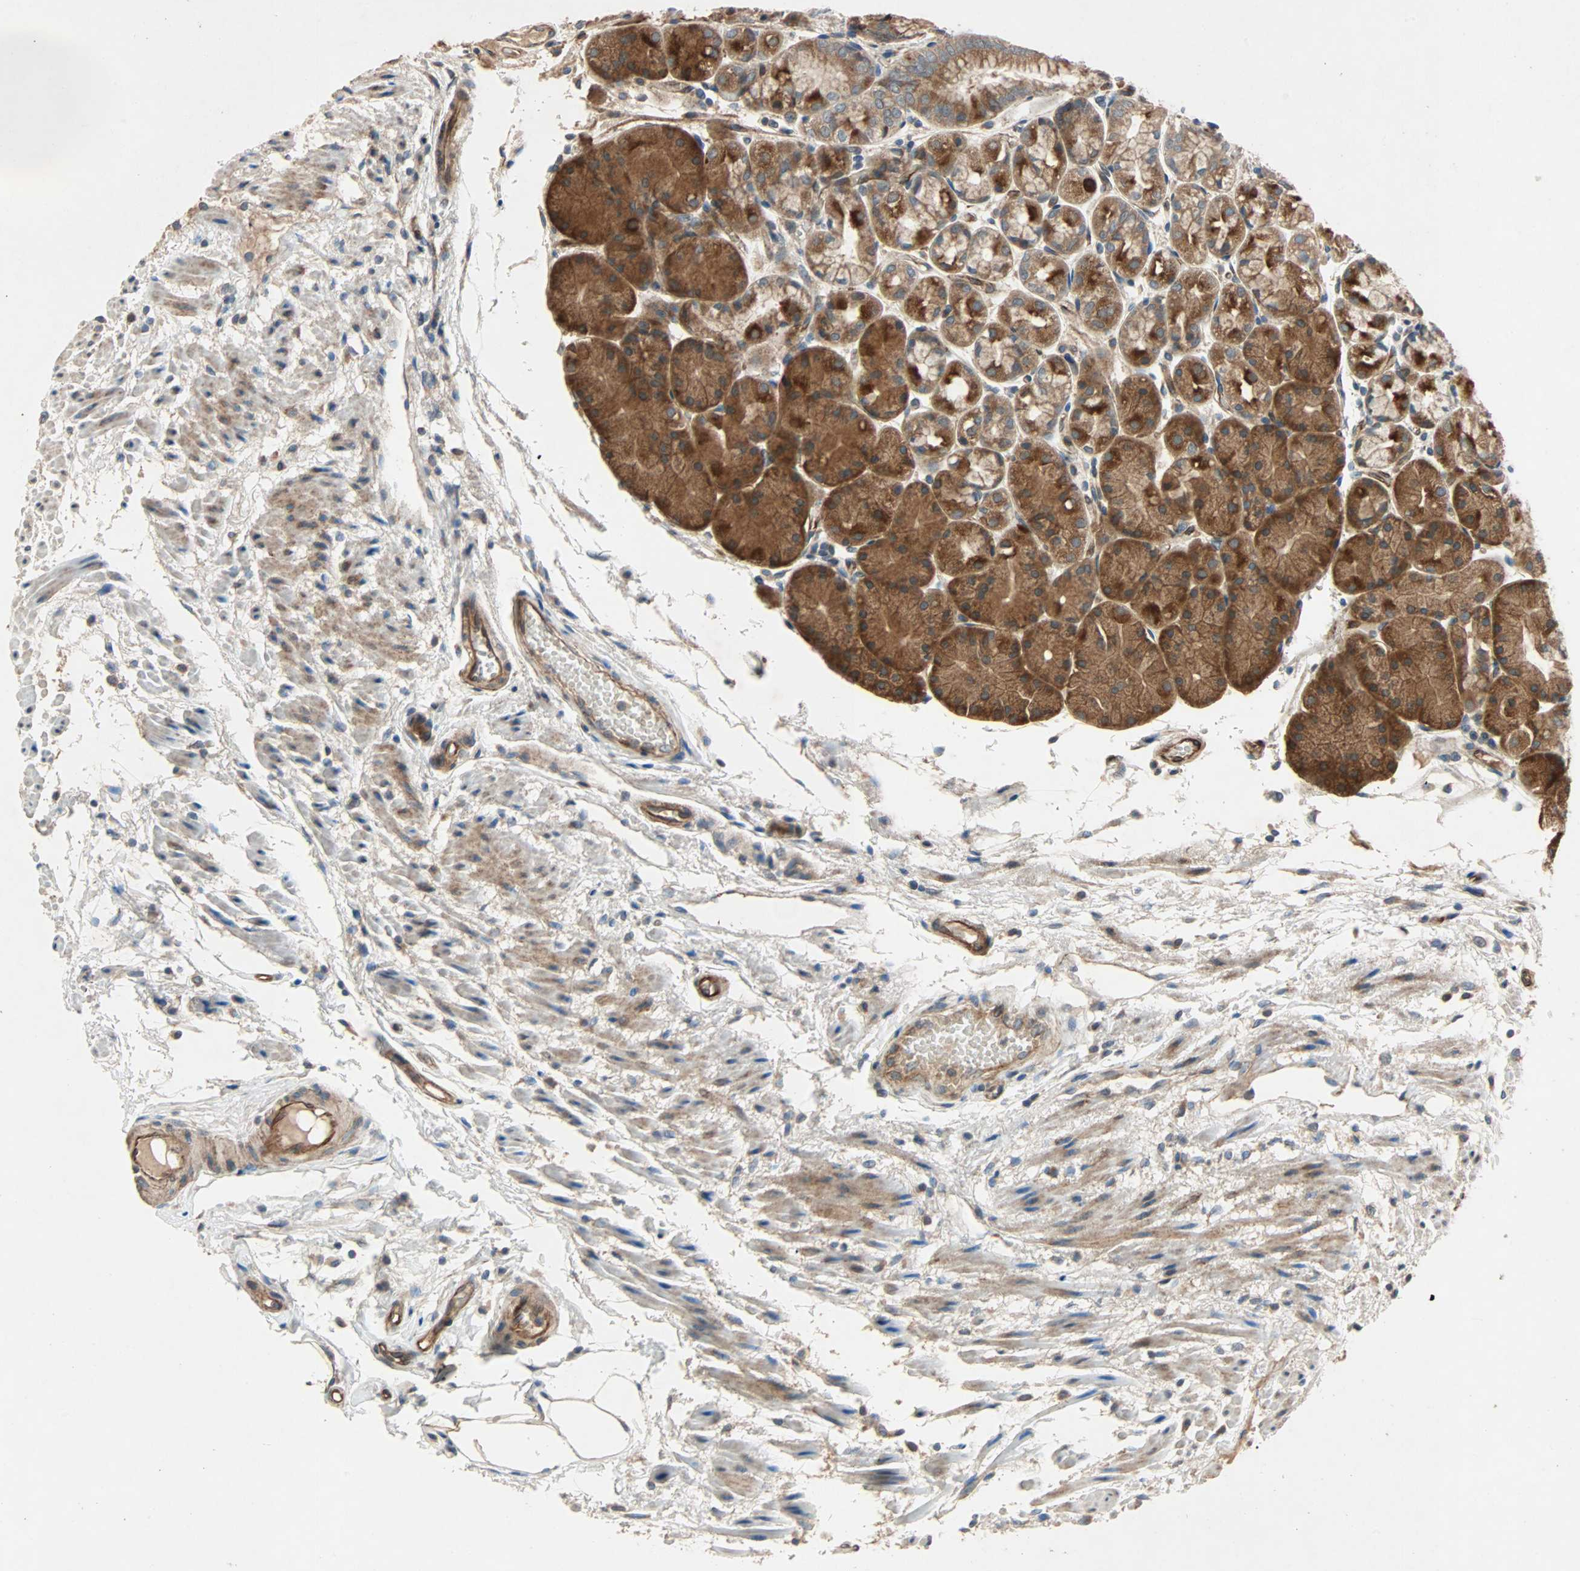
{"staining": {"intensity": "strong", "quantity": ">75%", "location": "cytoplasmic/membranous"}, "tissue": "stomach", "cell_type": "Glandular cells", "image_type": "normal", "snomed": [{"axis": "morphology", "description": "Normal tissue, NOS"}, {"axis": "topography", "description": "Stomach, upper"}], "caption": "Stomach stained with DAB (3,3'-diaminobenzidine) immunohistochemistry (IHC) exhibits high levels of strong cytoplasmic/membranous positivity in approximately >75% of glandular cells.", "gene": "XYLT1", "patient": {"sex": "male", "age": 72}}